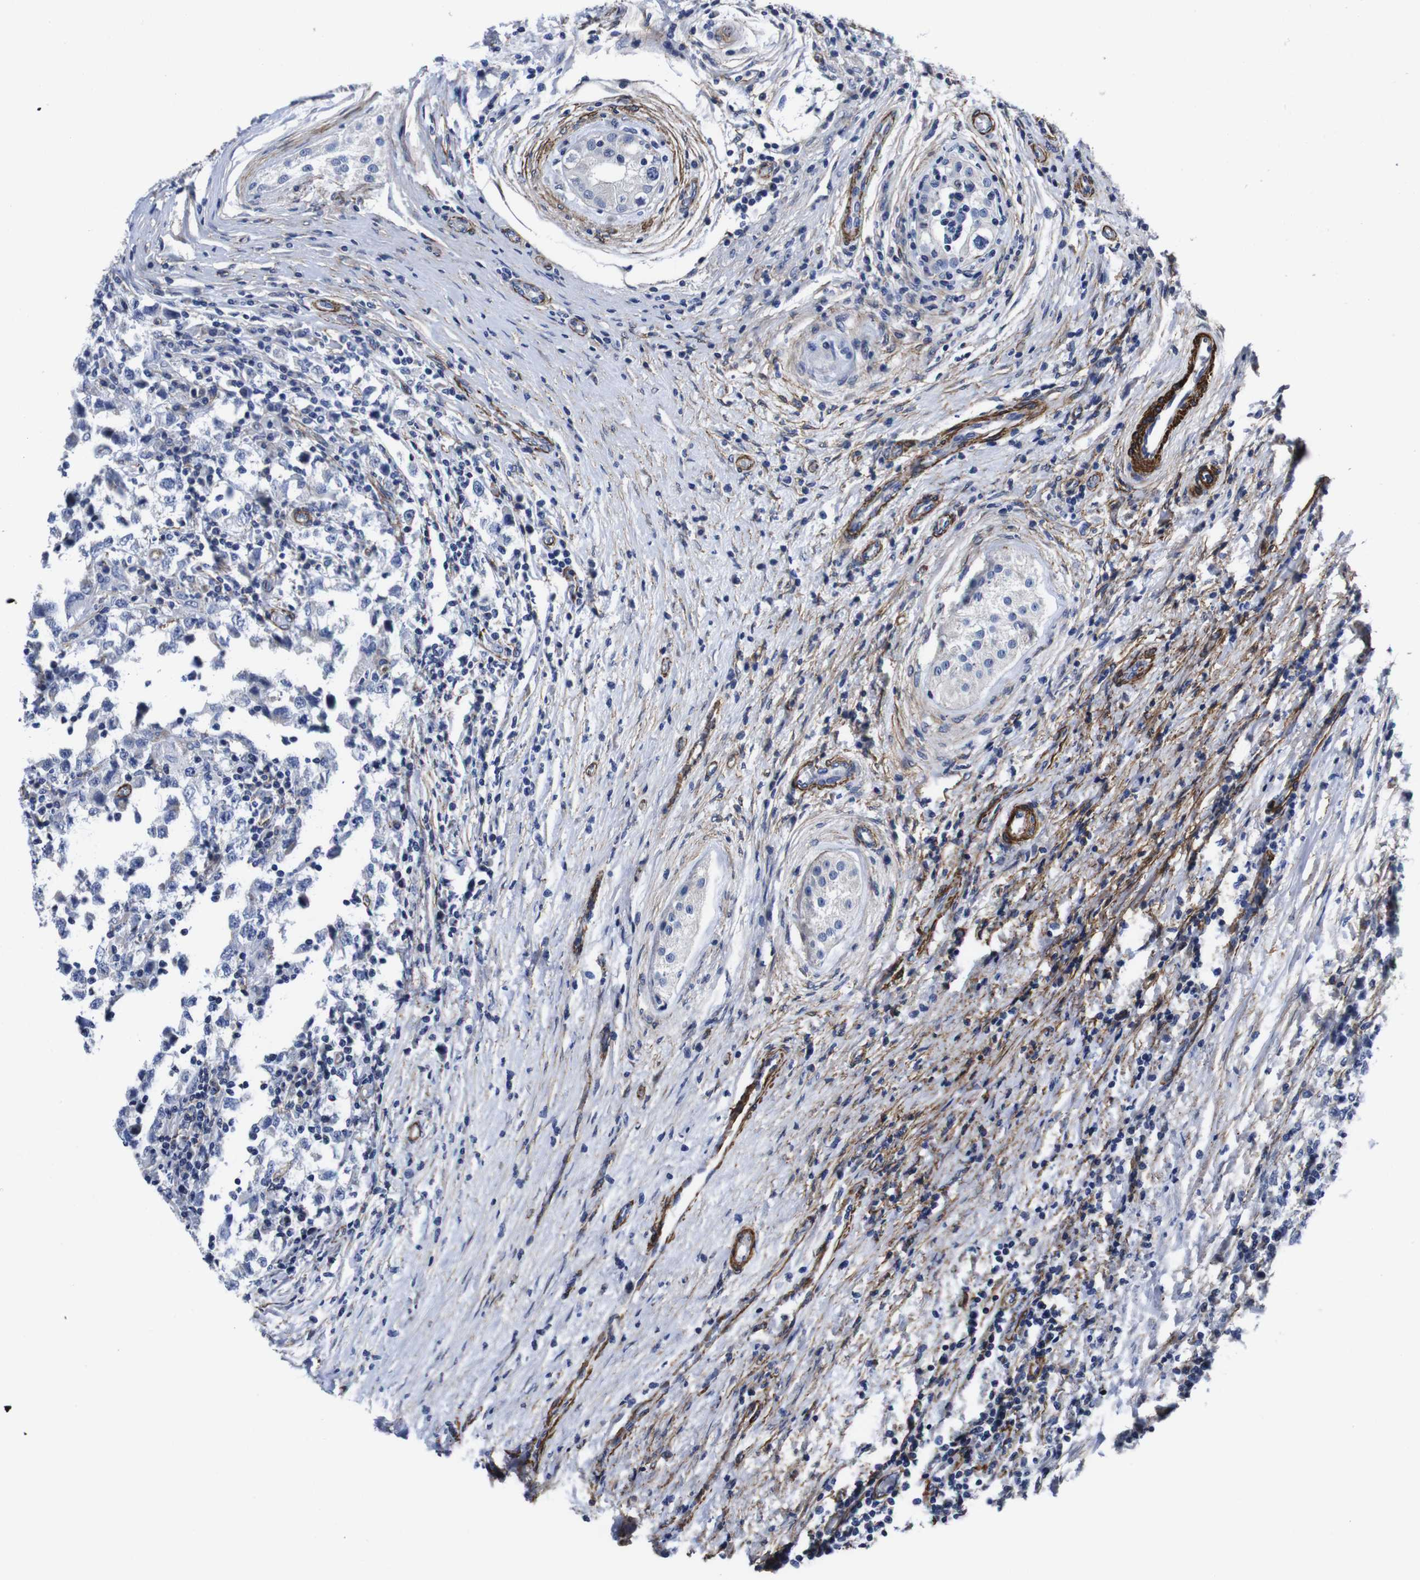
{"staining": {"intensity": "negative", "quantity": "none", "location": "none"}, "tissue": "testis cancer", "cell_type": "Tumor cells", "image_type": "cancer", "snomed": [{"axis": "morphology", "description": "Carcinoma, Embryonal, NOS"}, {"axis": "topography", "description": "Testis"}], "caption": "DAB immunohistochemical staining of human testis cancer displays no significant positivity in tumor cells.", "gene": "WNT10A", "patient": {"sex": "male", "age": 21}}